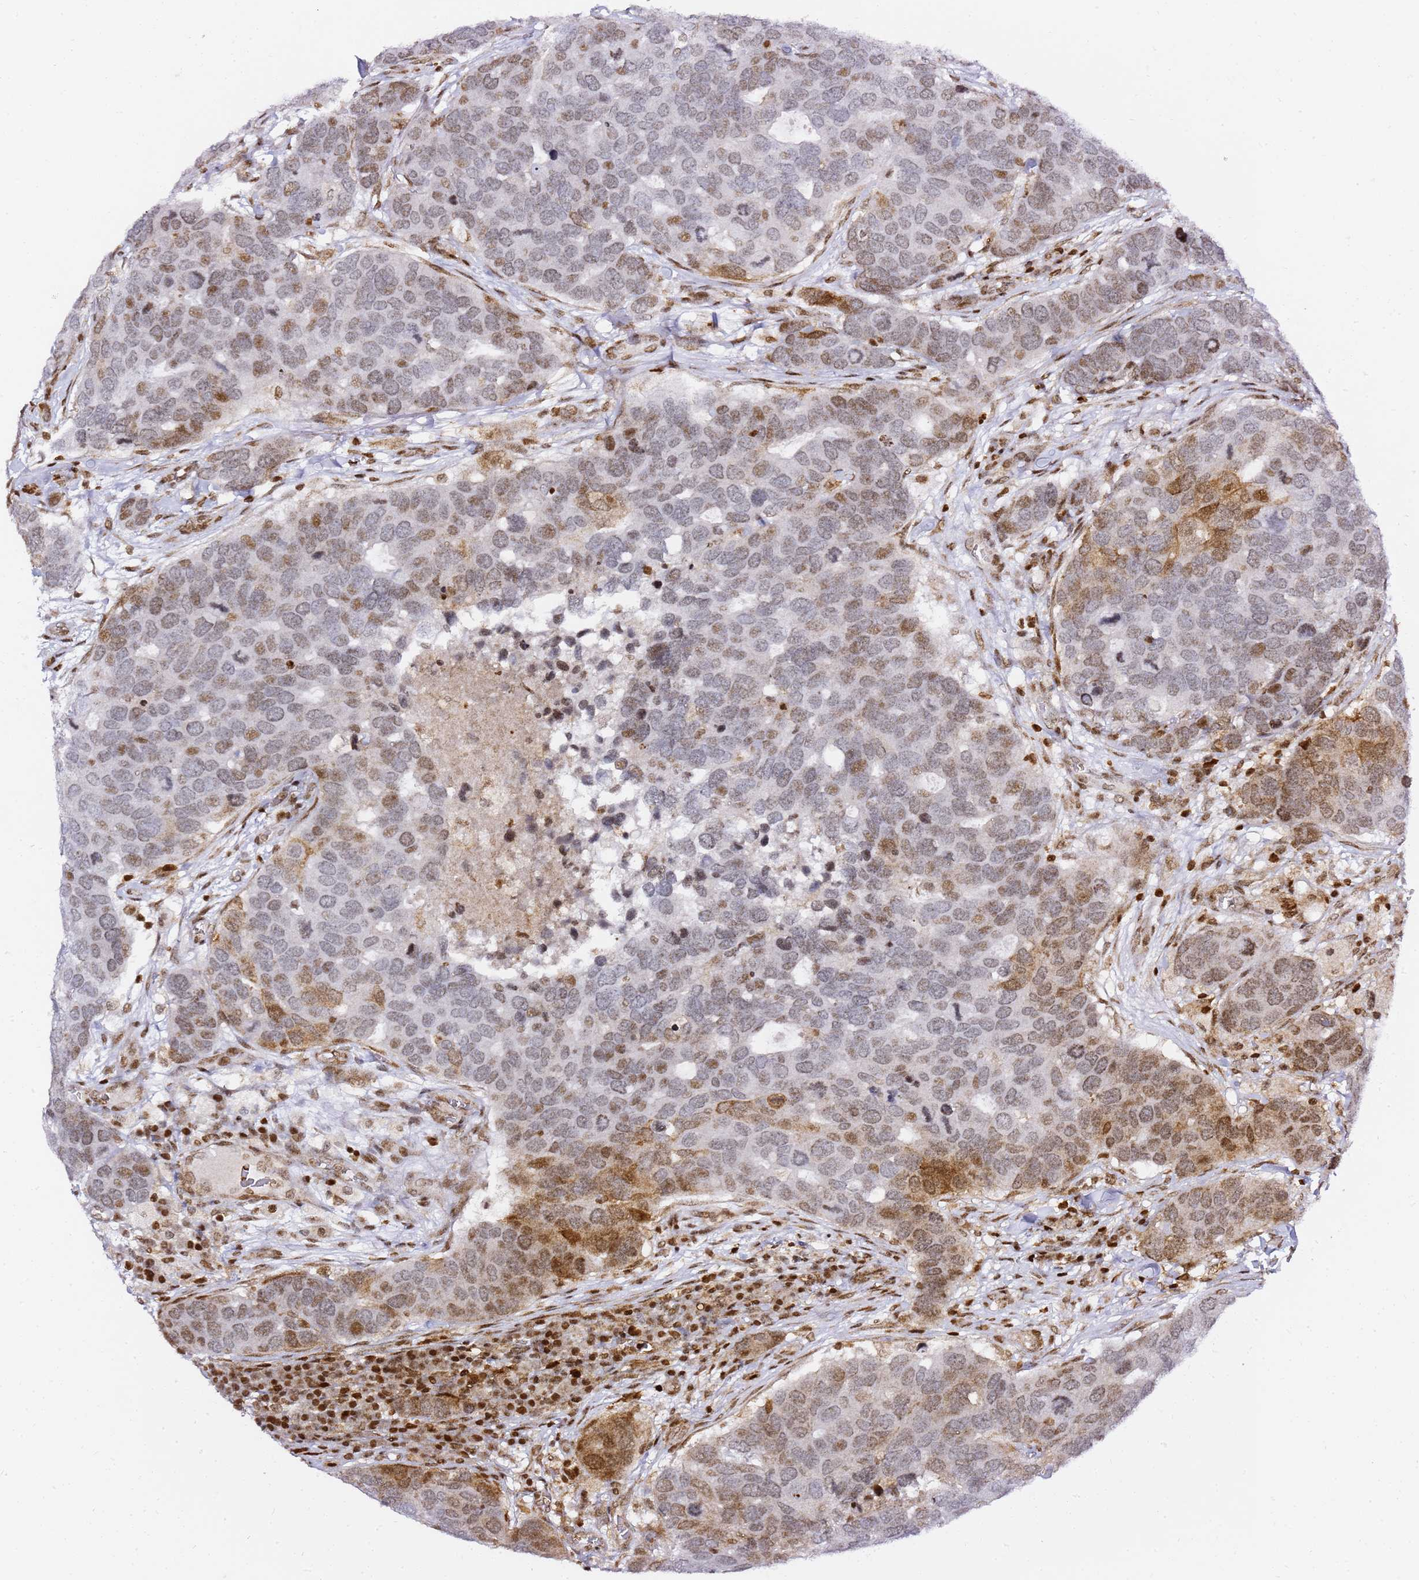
{"staining": {"intensity": "moderate", "quantity": "<25%", "location": "nuclear"}, "tissue": "breast cancer", "cell_type": "Tumor cells", "image_type": "cancer", "snomed": [{"axis": "morphology", "description": "Duct carcinoma"}, {"axis": "topography", "description": "Breast"}], "caption": "IHC (DAB) staining of human breast cancer (invasive ductal carcinoma) exhibits moderate nuclear protein expression in approximately <25% of tumor cells.", "gene": "GBP2", "patient": {"sex": "female", "age": 83}}